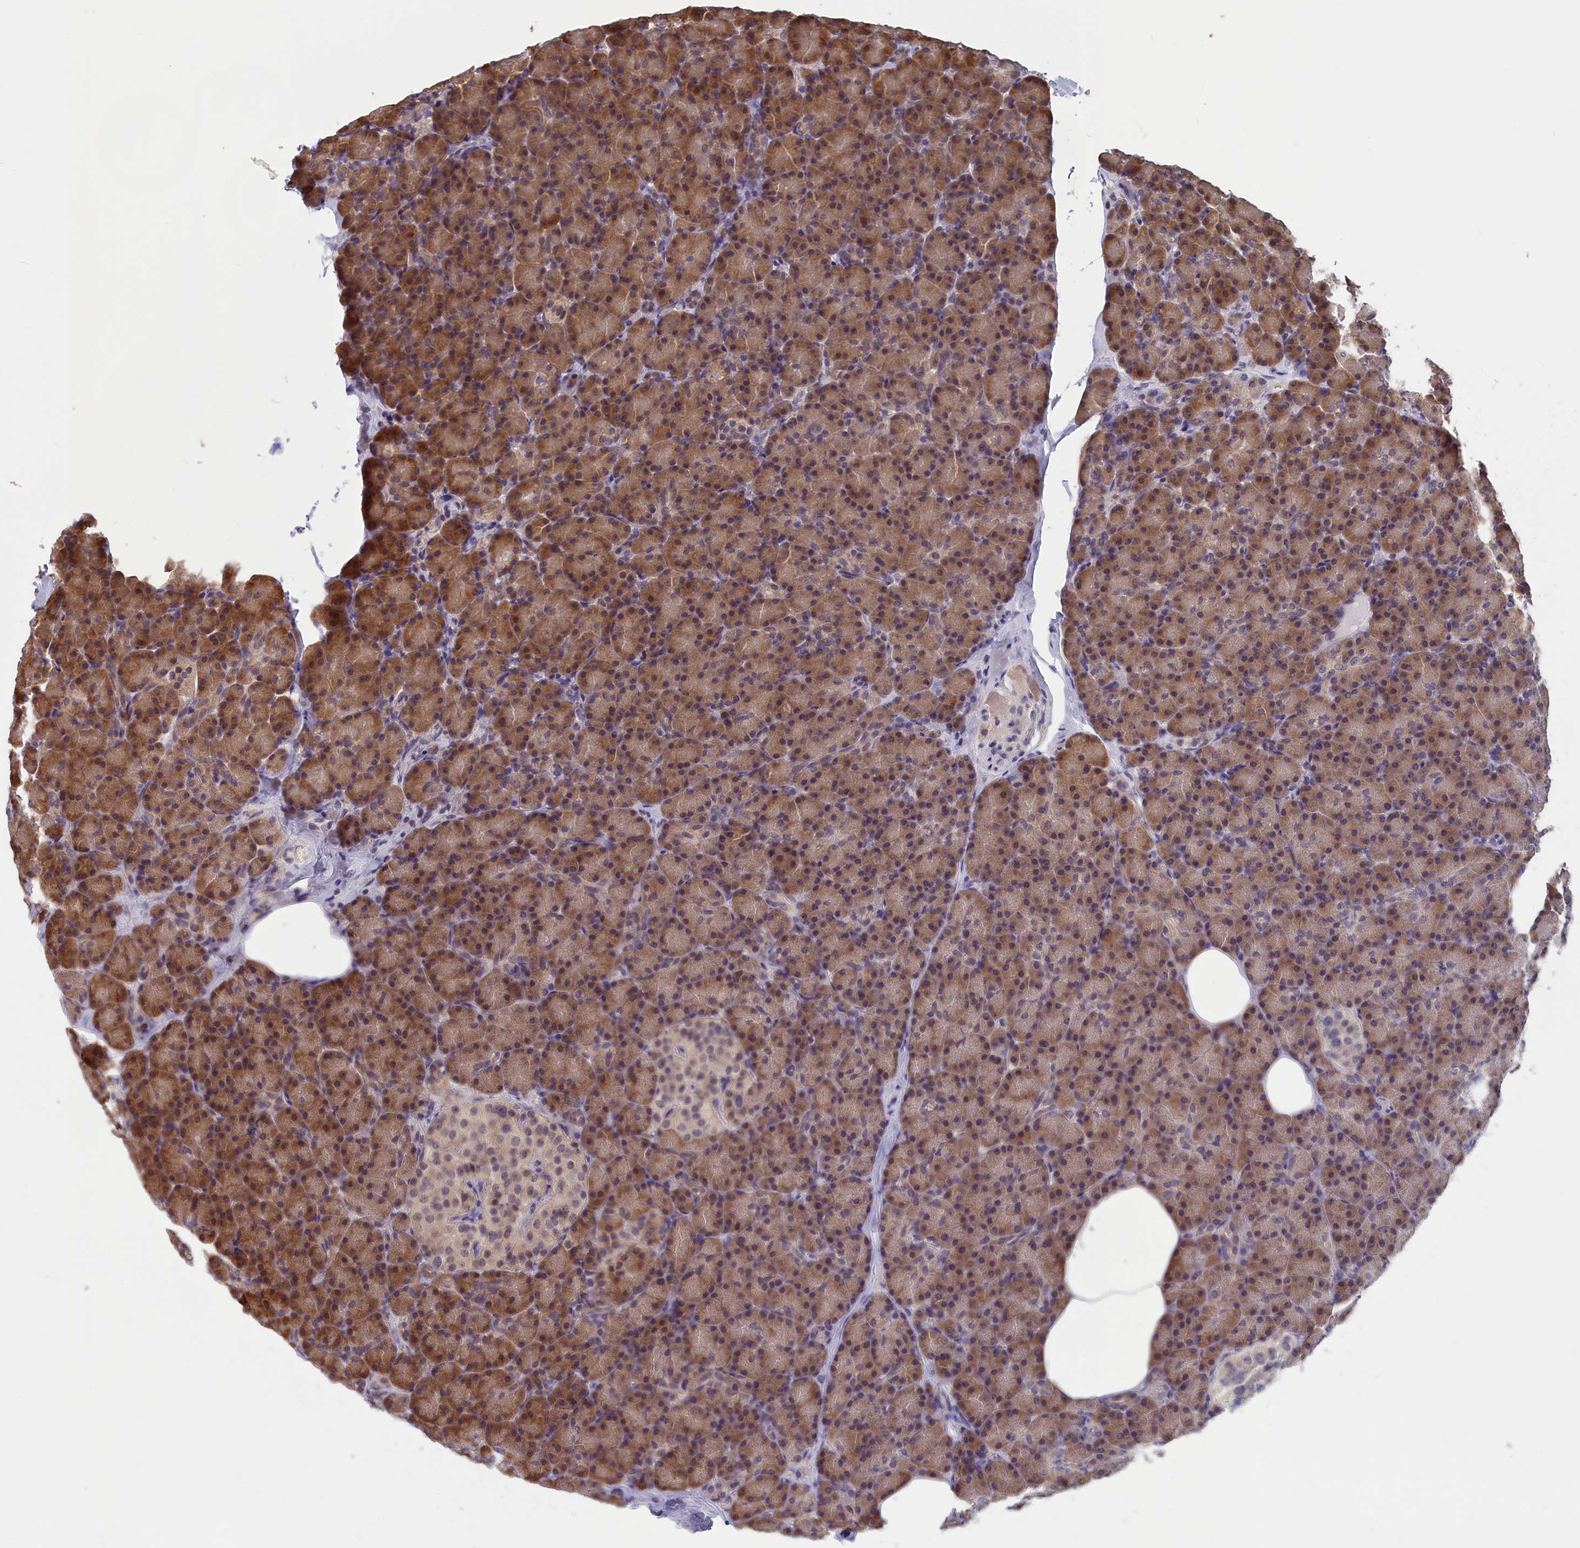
{"staining": {"intensity": "moderate", "quantity": ">75%", "location": "cytoplasmic/membranous,nuclear"}, "tissue": "pancreas", "cell_type": "Exocrine glandular cells", "image_type": "normal", "snomed": [{"axis": "morphology", "description": "Normal tissue, NOS"}, {"axis": "topography", "description": "Pancreas"}], "caption": "Immunohistochemistry of benign pancreas demonstrates medium levels of moderate cytoplasmic/membranous,nuclear staining in about >75% of exocrine glandular cells.", "gene": "MRI1", "patient": {"sex": "female", "age": 43}}